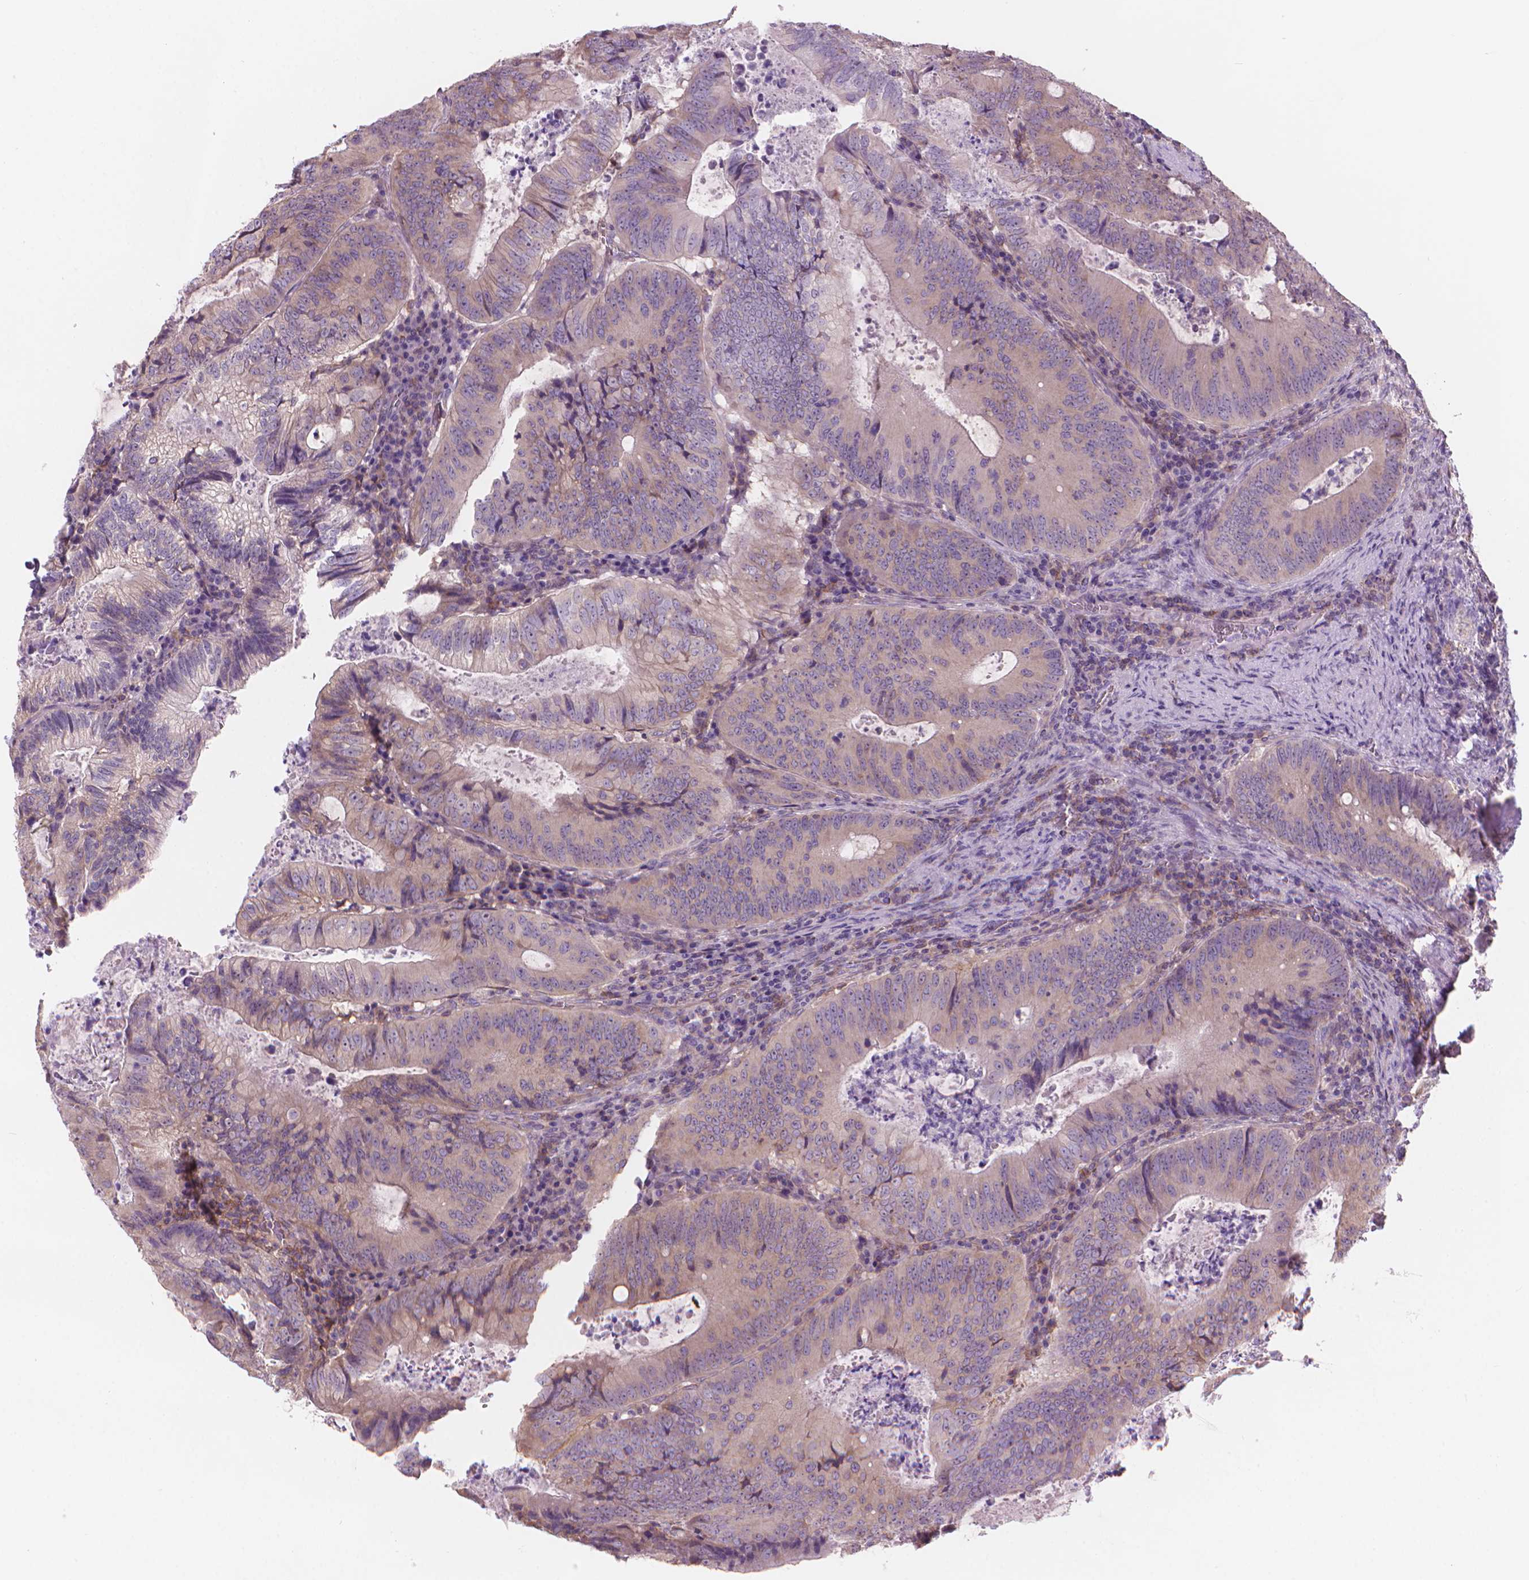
{"staining": {"intensity": "weak", "quantity": "25%-75%", "location": "cytoplasmic/membranous"}, "tissue": "colorectal cancer", "cell_type": "Tumor cells", "image_type": "cancer", "snomed": [{"axis": "morphology", "description": "Adenocarcinoma, NOS"}, {"axis": "topography", "description": "Colon"}], "caption": "Immunohistochemical staining of human colorectal cancer displays low levels of weak cytoplasmic/membranous protein staining in about 25%-75% of tumor cells.", "gene": "ENSG00000187186", "patient": {"sex": "male", "age": 67}}